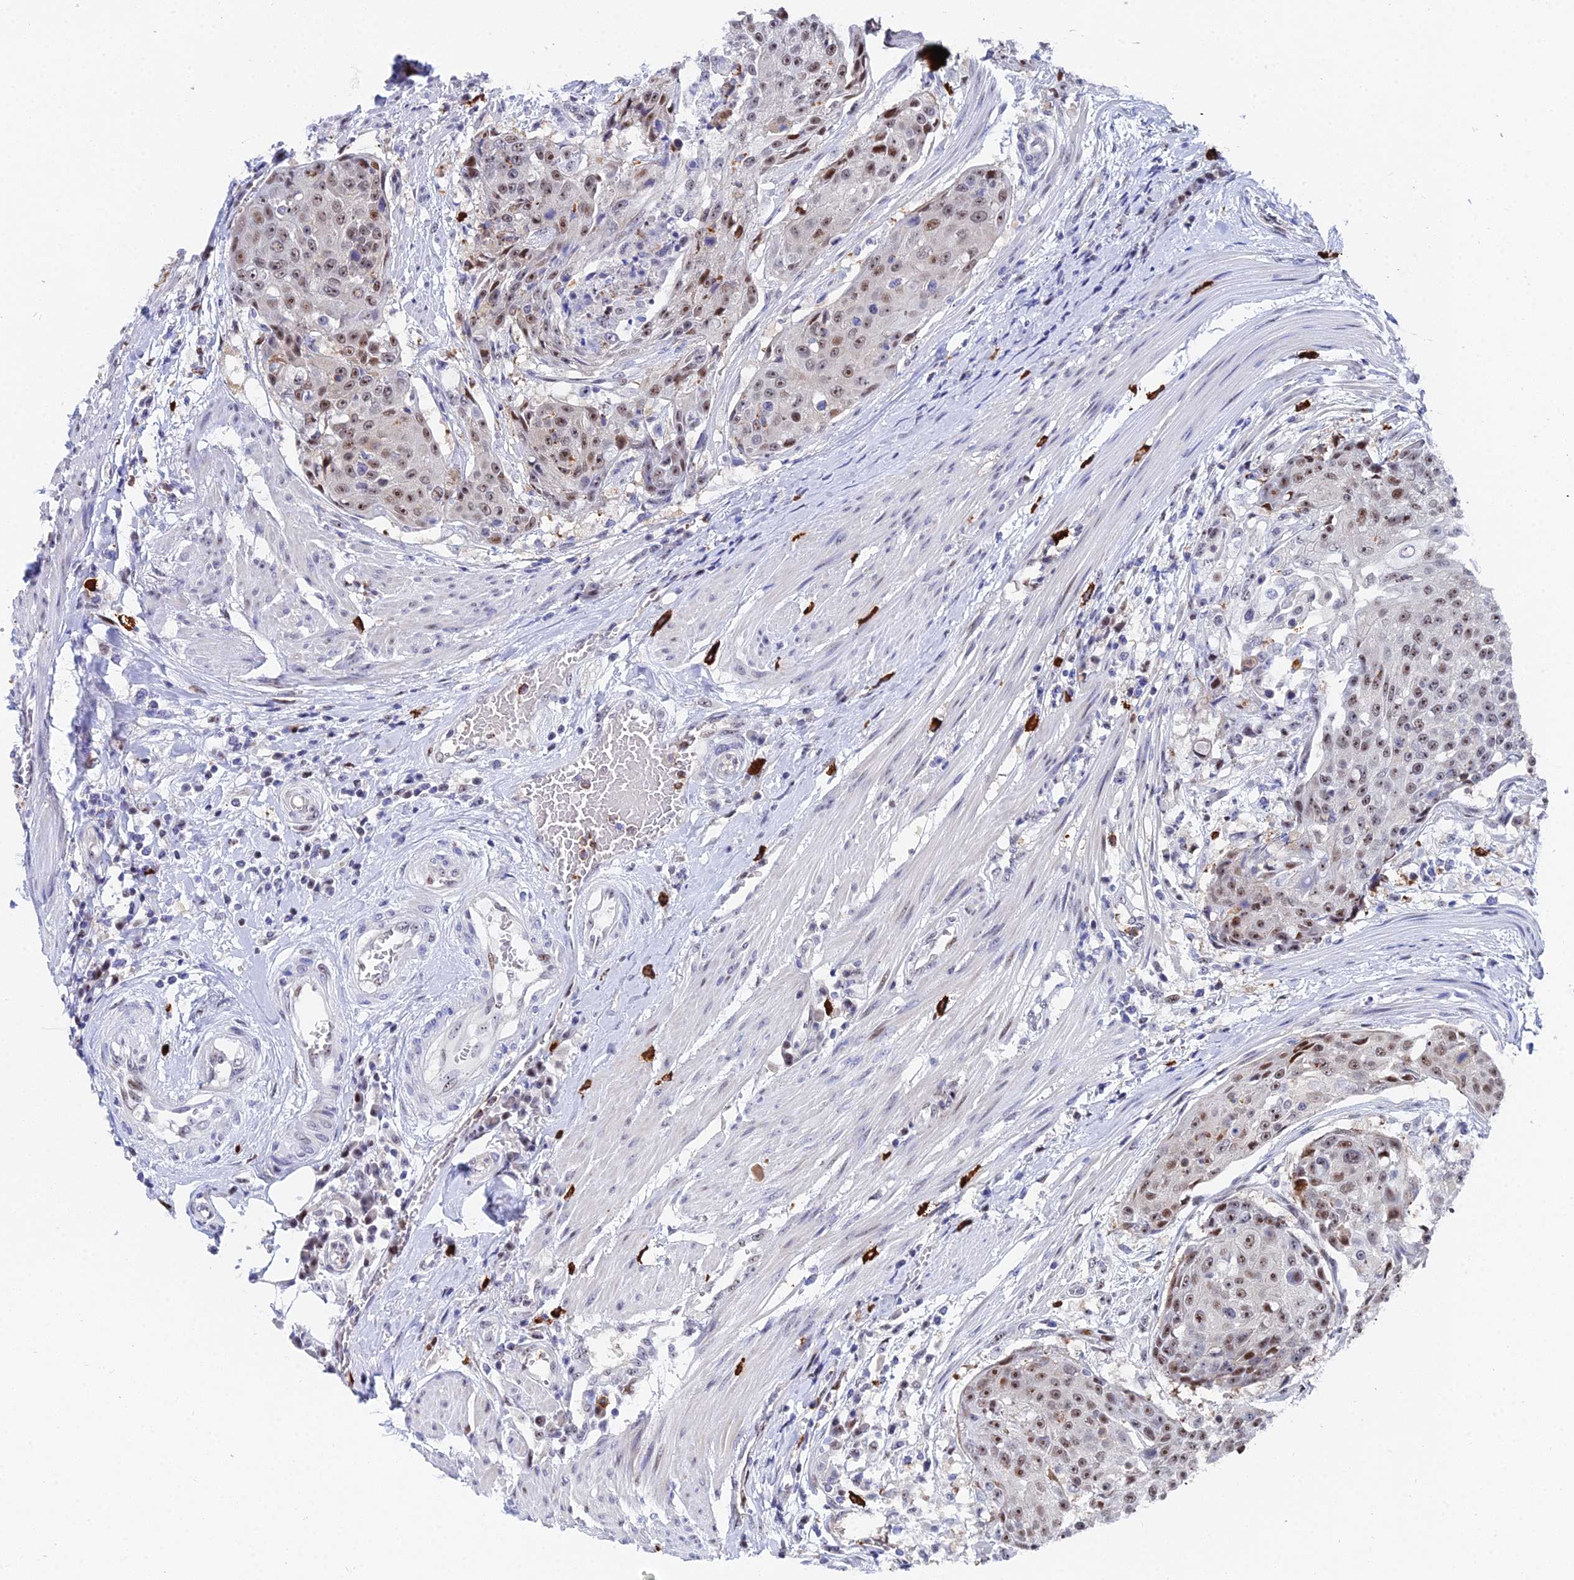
{"staining": {"intensity": "moderate", "quantity": ">75%", "location": "nuclear"}, "tissue": "urothelial cancer", "cell_type": "Tumor cells", "image_type": "cancer", "snomed": [{"axis": "morphology", "description": "Urothelial carcinoma, High grade"}, {"axis": "topography", "description": "Urinary bladder"}], "caption": "An immunohistochemistry histopathology image of tumor tissue is shown. Protein staining in brown labels moderate nuclear positivity in high-grade urothelial carcinoma within tumor cells.", "gene": "TIFA", "patient": {"sex": "female", "age": 63}}